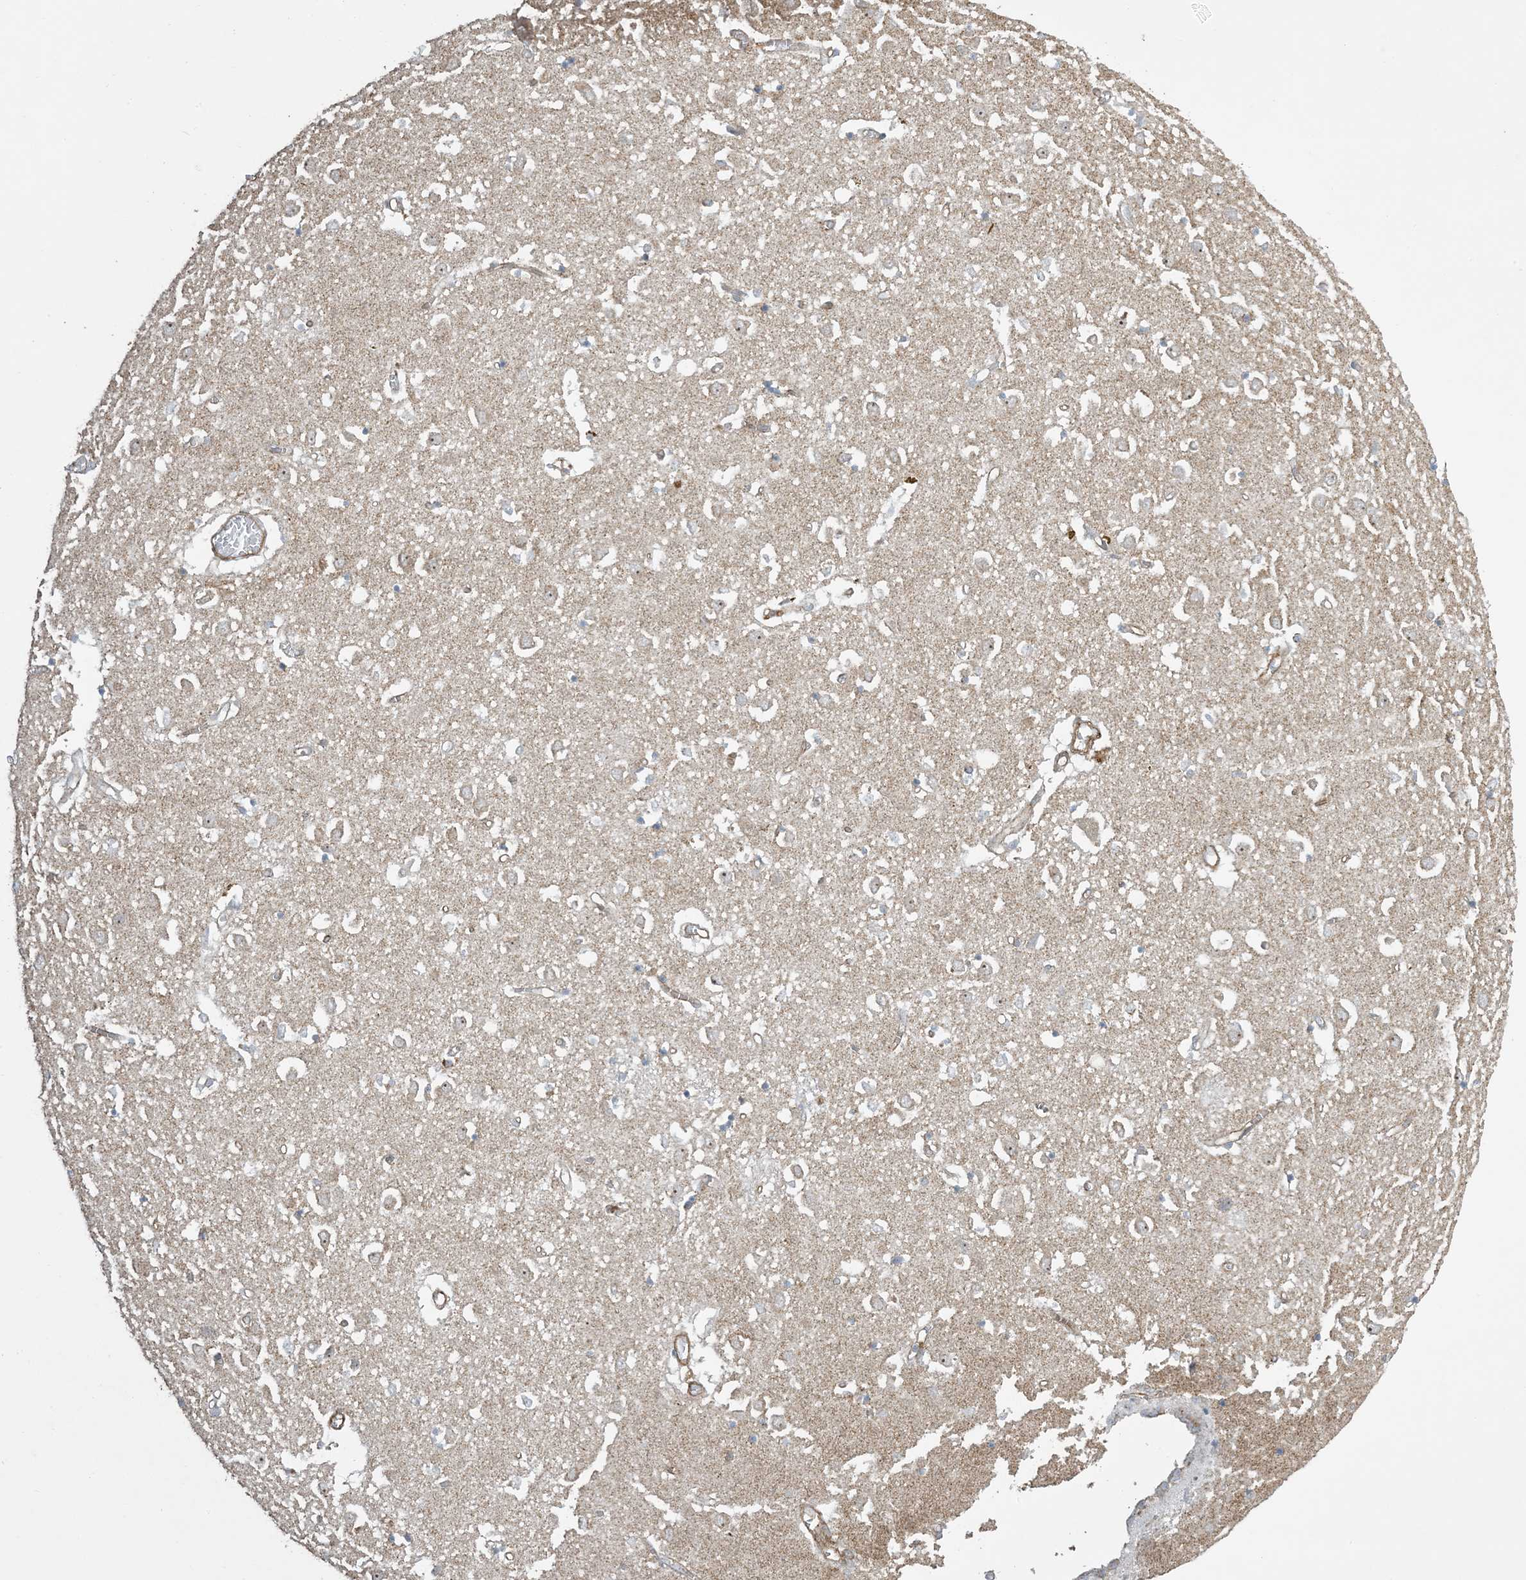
{"staining": {"intensity": "weak", "quantity": "<25%", "location": "cytoplasmic/membranous"}, "tissue": "caudate", "cell_type": "Glial cells", "image_type": "normal", "snomed": [{"axis": "morphology", "description": "Normal tissue, NOS"}, {"axis": "topography", "description": "Lateral ventricle wall"}], "caption": "High power microscopy image of an immunohistochemistry (IHC) image of benign caudate, revealing no significant expression in glial cells. (Stains: DAB immunohistochemistry with hematoxylin counter stain, Microscopy: brightfield microscopy at high magnification).", "gene": "AGA", "patient": {"sex": "male", "age": 70}}